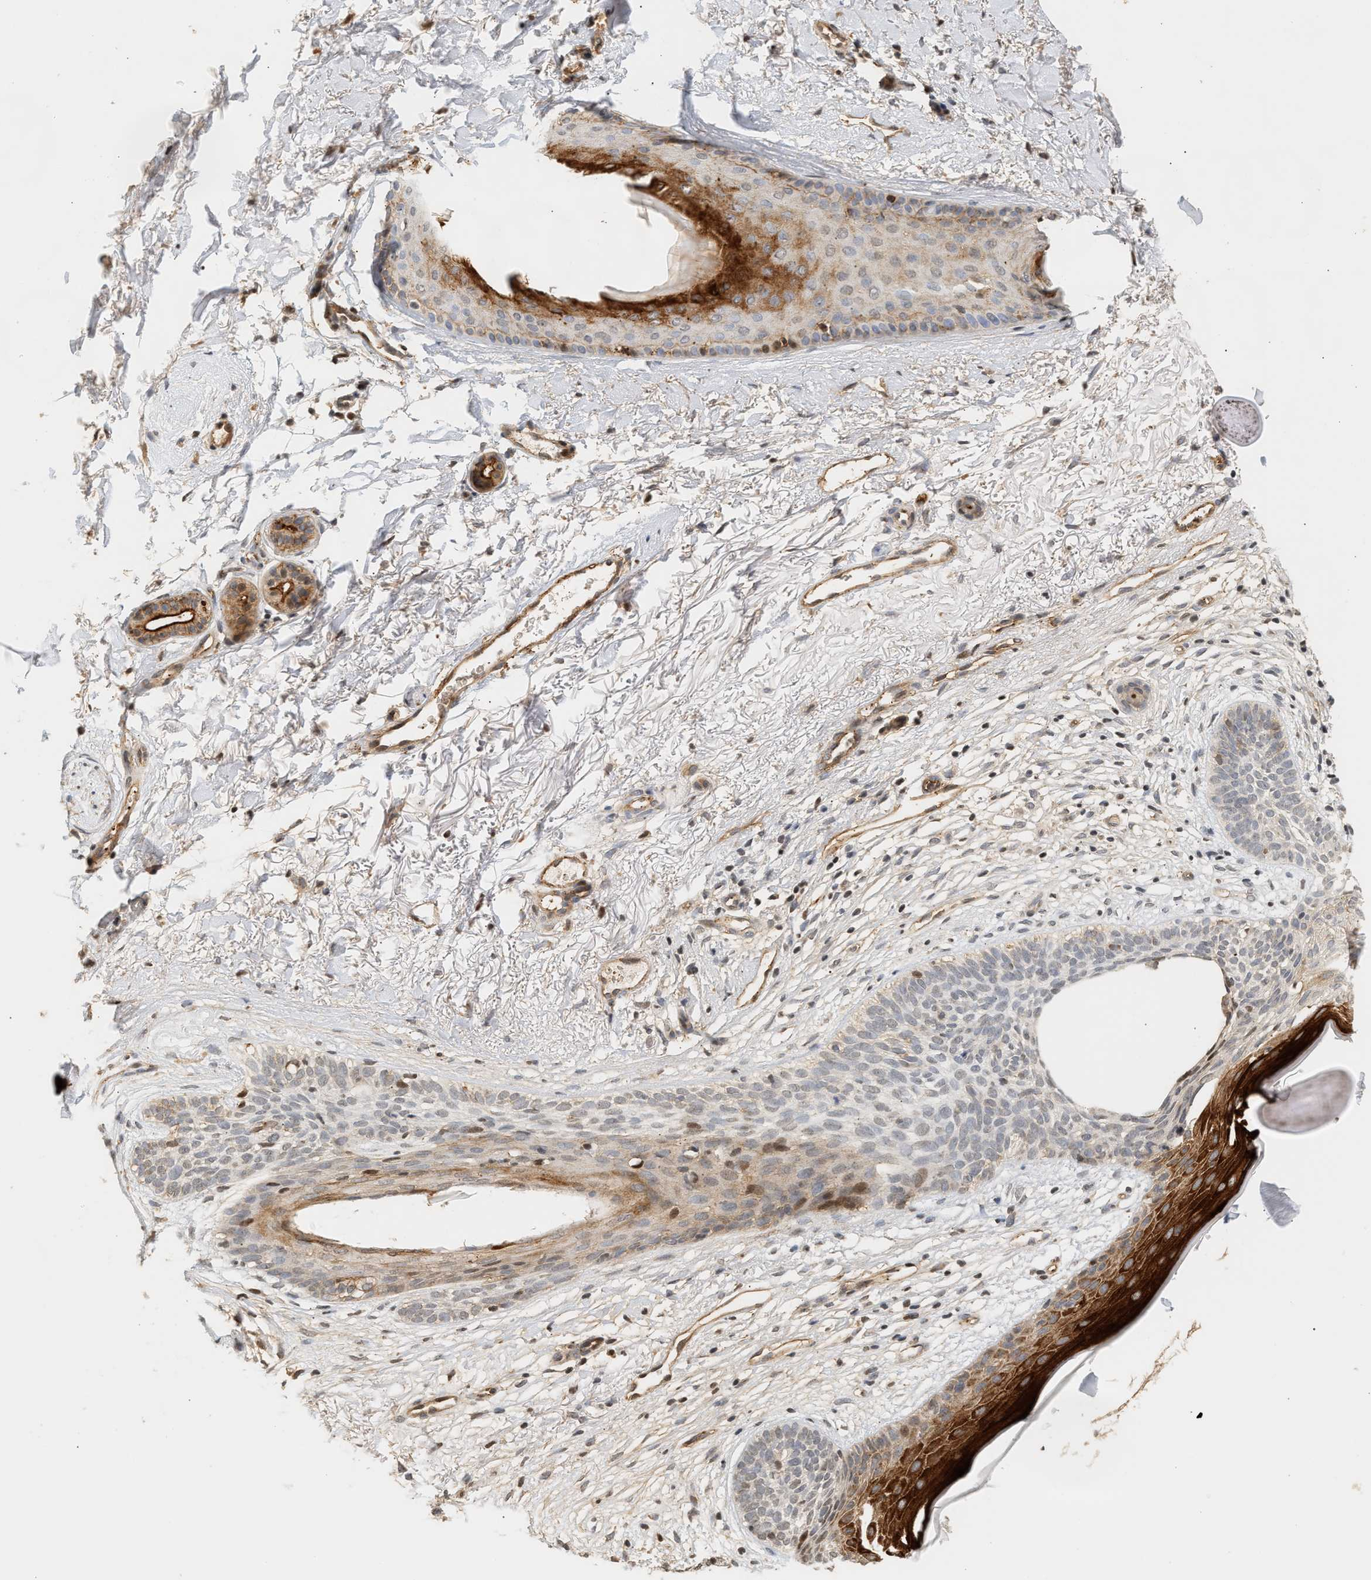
{"staining": {"intensity": "moderate", "quantity": "<25%", "location": "nuclear"}, "tissue": "skin cancer", "cell_type": "Tumor cells", "image_type": "cancer", "snomed": [{"axis": "morphology", "description": "Basal cell carcinoma"}, {"axis": "topography", "description": "Skin"}], "caption": "IHC image of human basal cell carcinoma (skin) stained for a protein (brown), which reveals low levels of moderate nuclear expression in about <25% of tumor cells.", "gene": "PLXND1", "patient": {"sex": "female", "age": 70}}